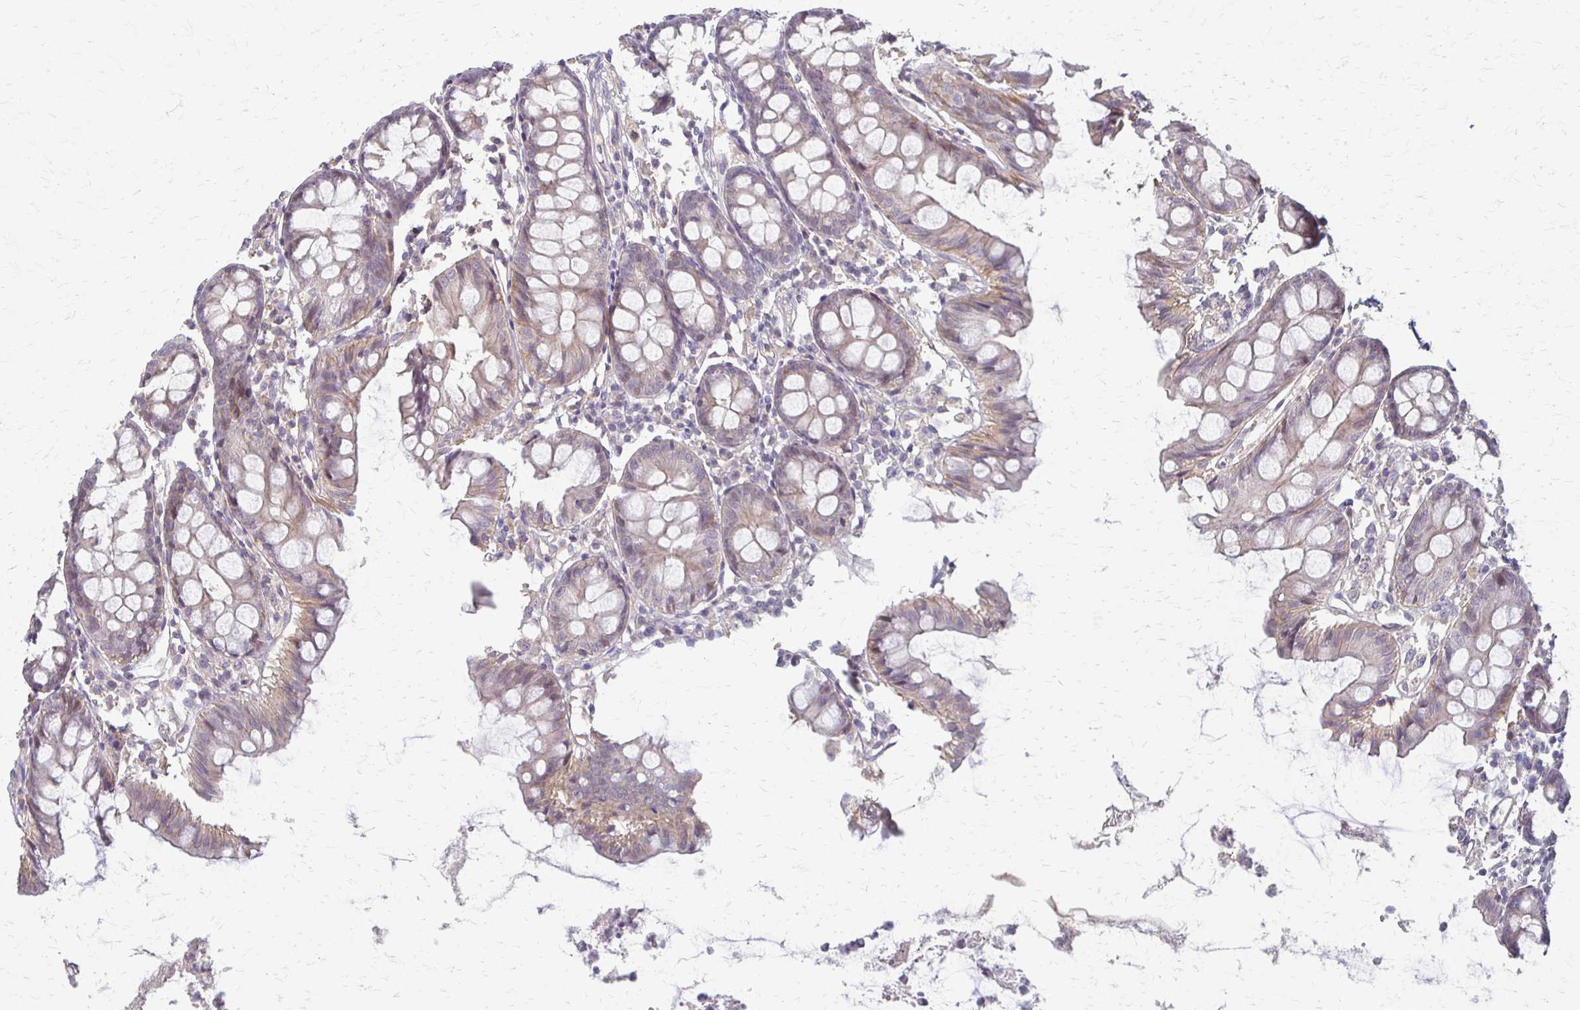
{"staining": {"intensity": "weak", "quantity": "25%-75%", "location": "cytoplasmic/membranous"}, "tissue": "colon", "cell_type": "Endothelial cells", "image_type": "normal", "snomed": [{"axis": "morphology", "description": "Normal tissue, NOS"}, {"axis": "topography", "description": "Colon"}], "caption": "DAB (3,3'-diaminobenzidine) immunohistochemical staining of unremarkable human colon demonstrates weak cytoplasmic/membranous protein staining in about 25%-75% of endothelial cells.", "gene": "CFL2", "patient": {"sex": "female", "age": 84}}